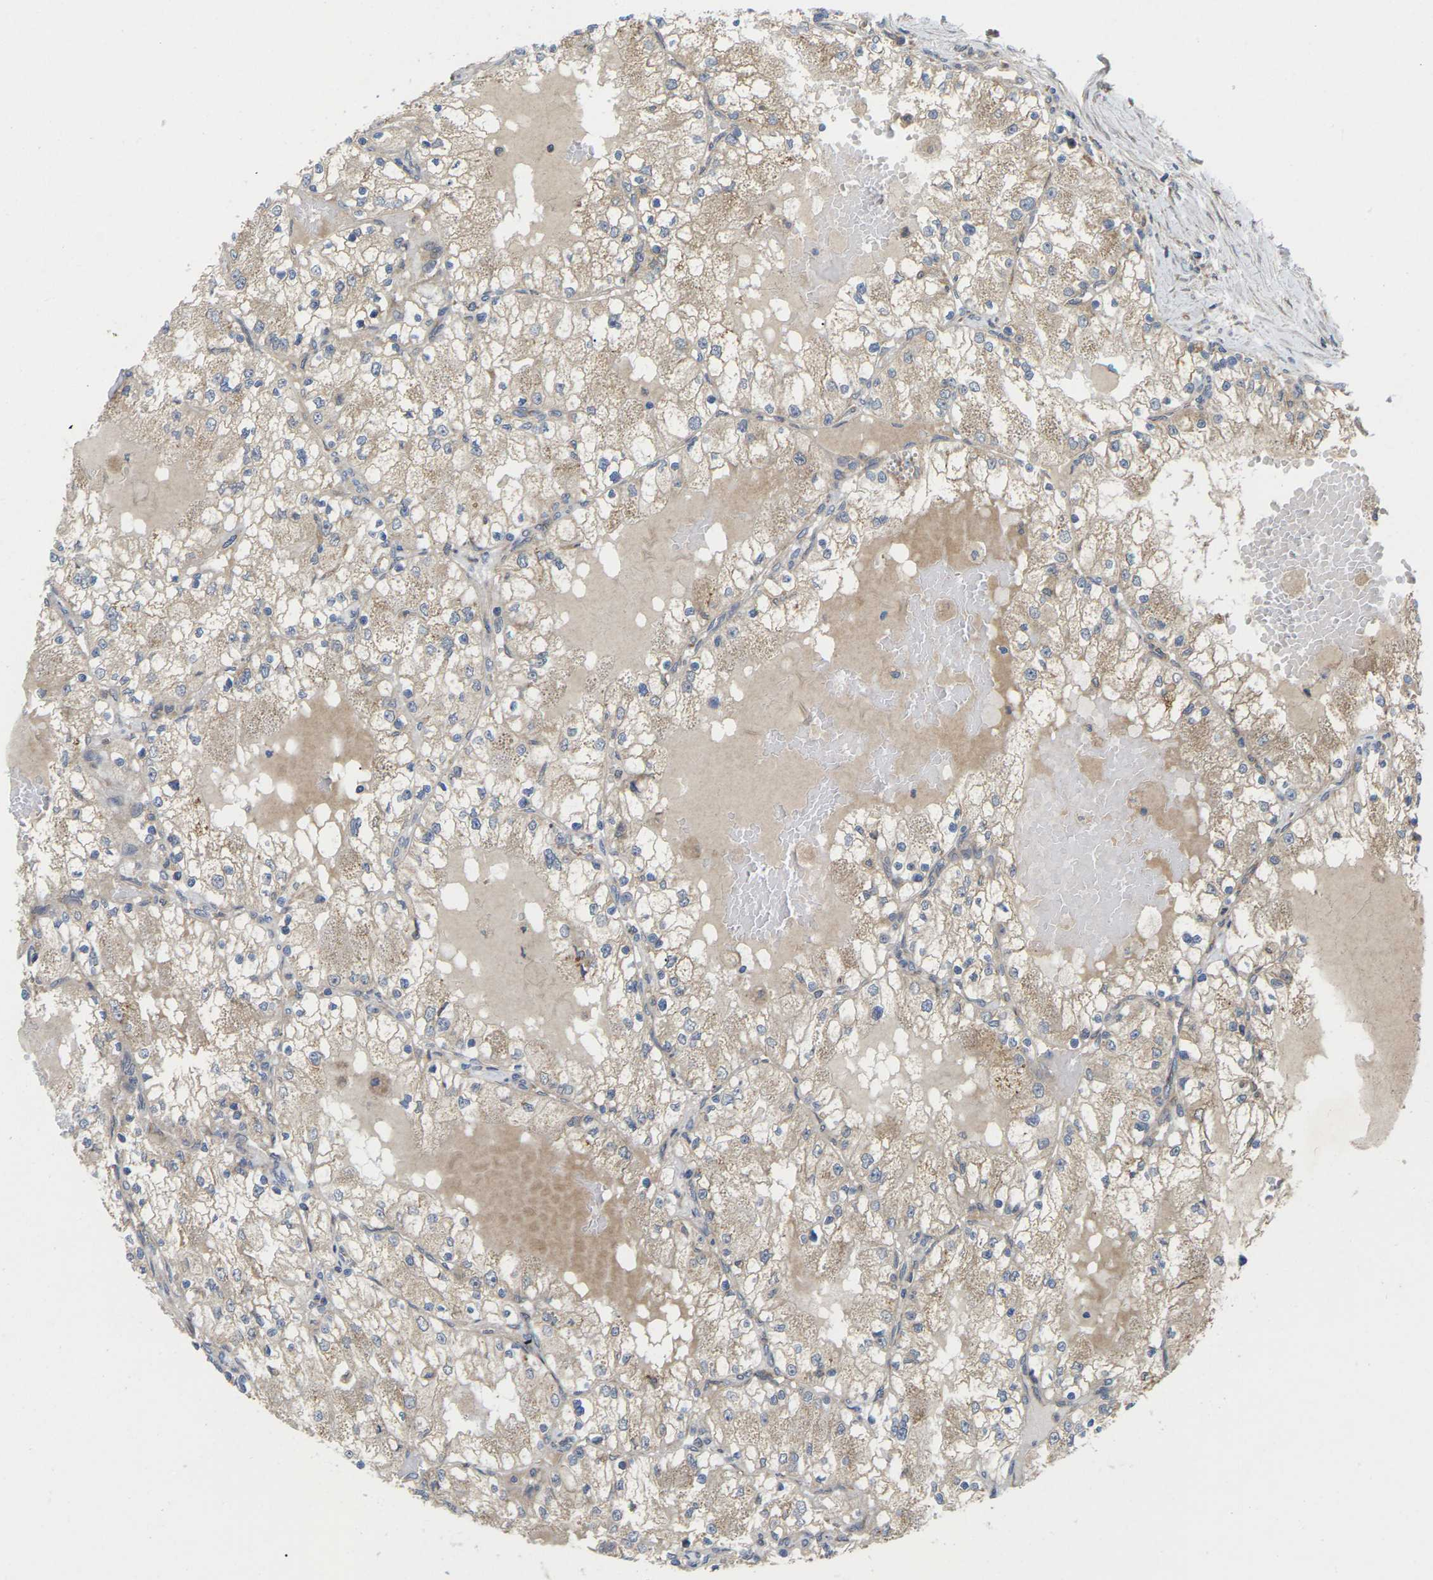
{"staining": {"intensity": "weak", "quantity": "25%-75%", "location": "cytoplasmic/membranous"}, "tissue": "renal cancer", "cell_type": "Tumor cells", "image_type": "cancer", "snomed": [{"axis": "morphology", "description": "Adenocarcinoma, NOS"}, {"axis": "topography", "description": "Kidney"}], "caption": "Renal adenocarcinoma stained for a protein reveals weak cytoplasmic/membranous positivity in tumor cells.", "gene": "TIAM1", "patient": {"sex": "male", "age": 68}}